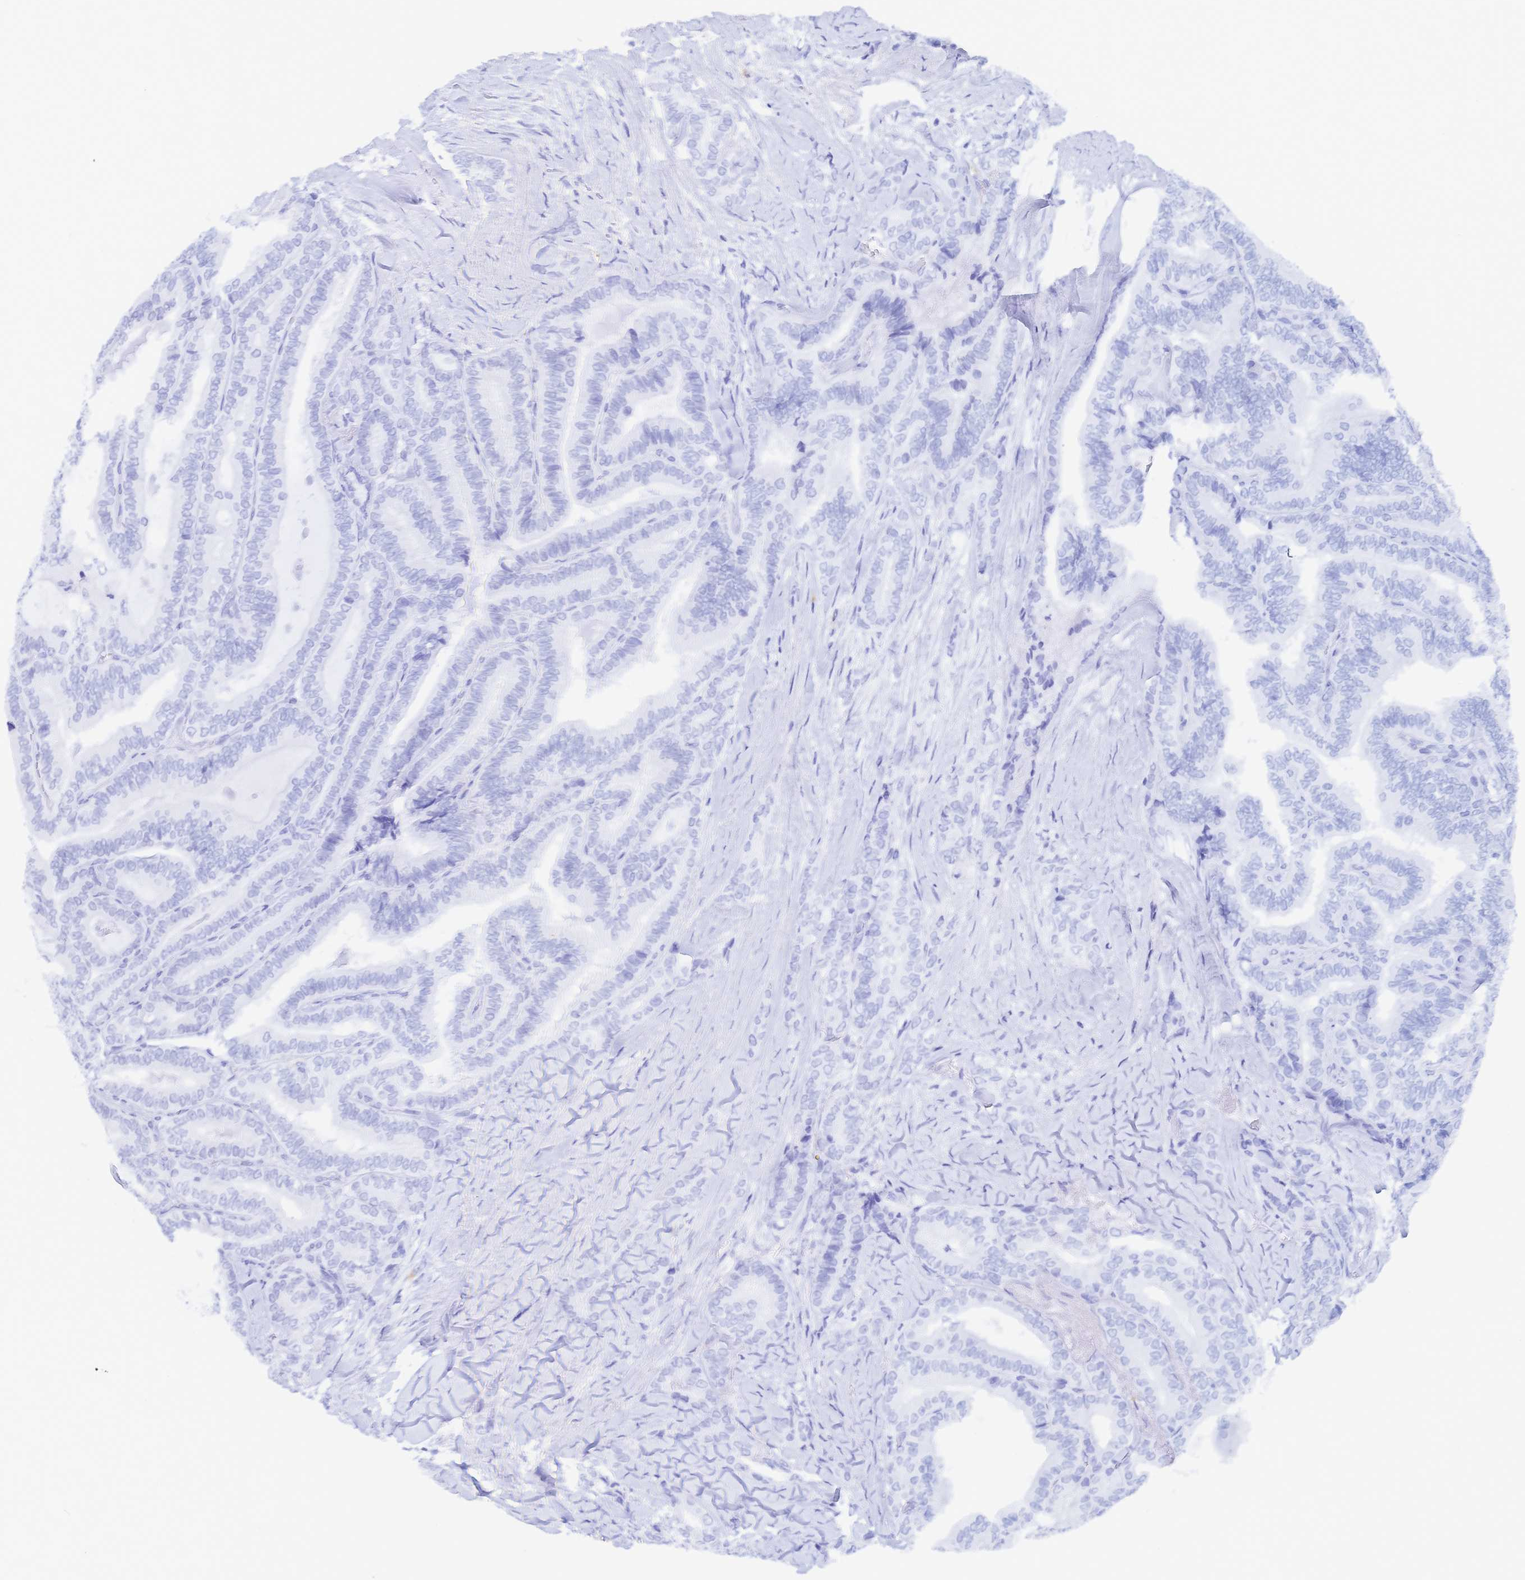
{"staining": {"intensity": "negative", "quantity": "none", "location": "none"}, "tissue": "thyroid cancer", "cell_type": "Tumor cells", "image_type": "cancer", "snomed": [{"axis": "morphology", "description": "Papillary adenocarcinoma, NOS"}, {"axis": "topography", "description": "Thyroid gland"}], "caption": "This histopathology image is of thyroid papillary adenocarcinoma stained with immunohistochemistry (IHC) to label a protein in brown with the nuclei are counter-stained blue. There is no staining in tumor cells. (Stains: DAB immunohistochemistry with hematoxylin counter stain, Microscopy: brightfield microscopy at high magnification).", "gene": "IL2RB", "patient": {"sex": "male", "age": 61}}